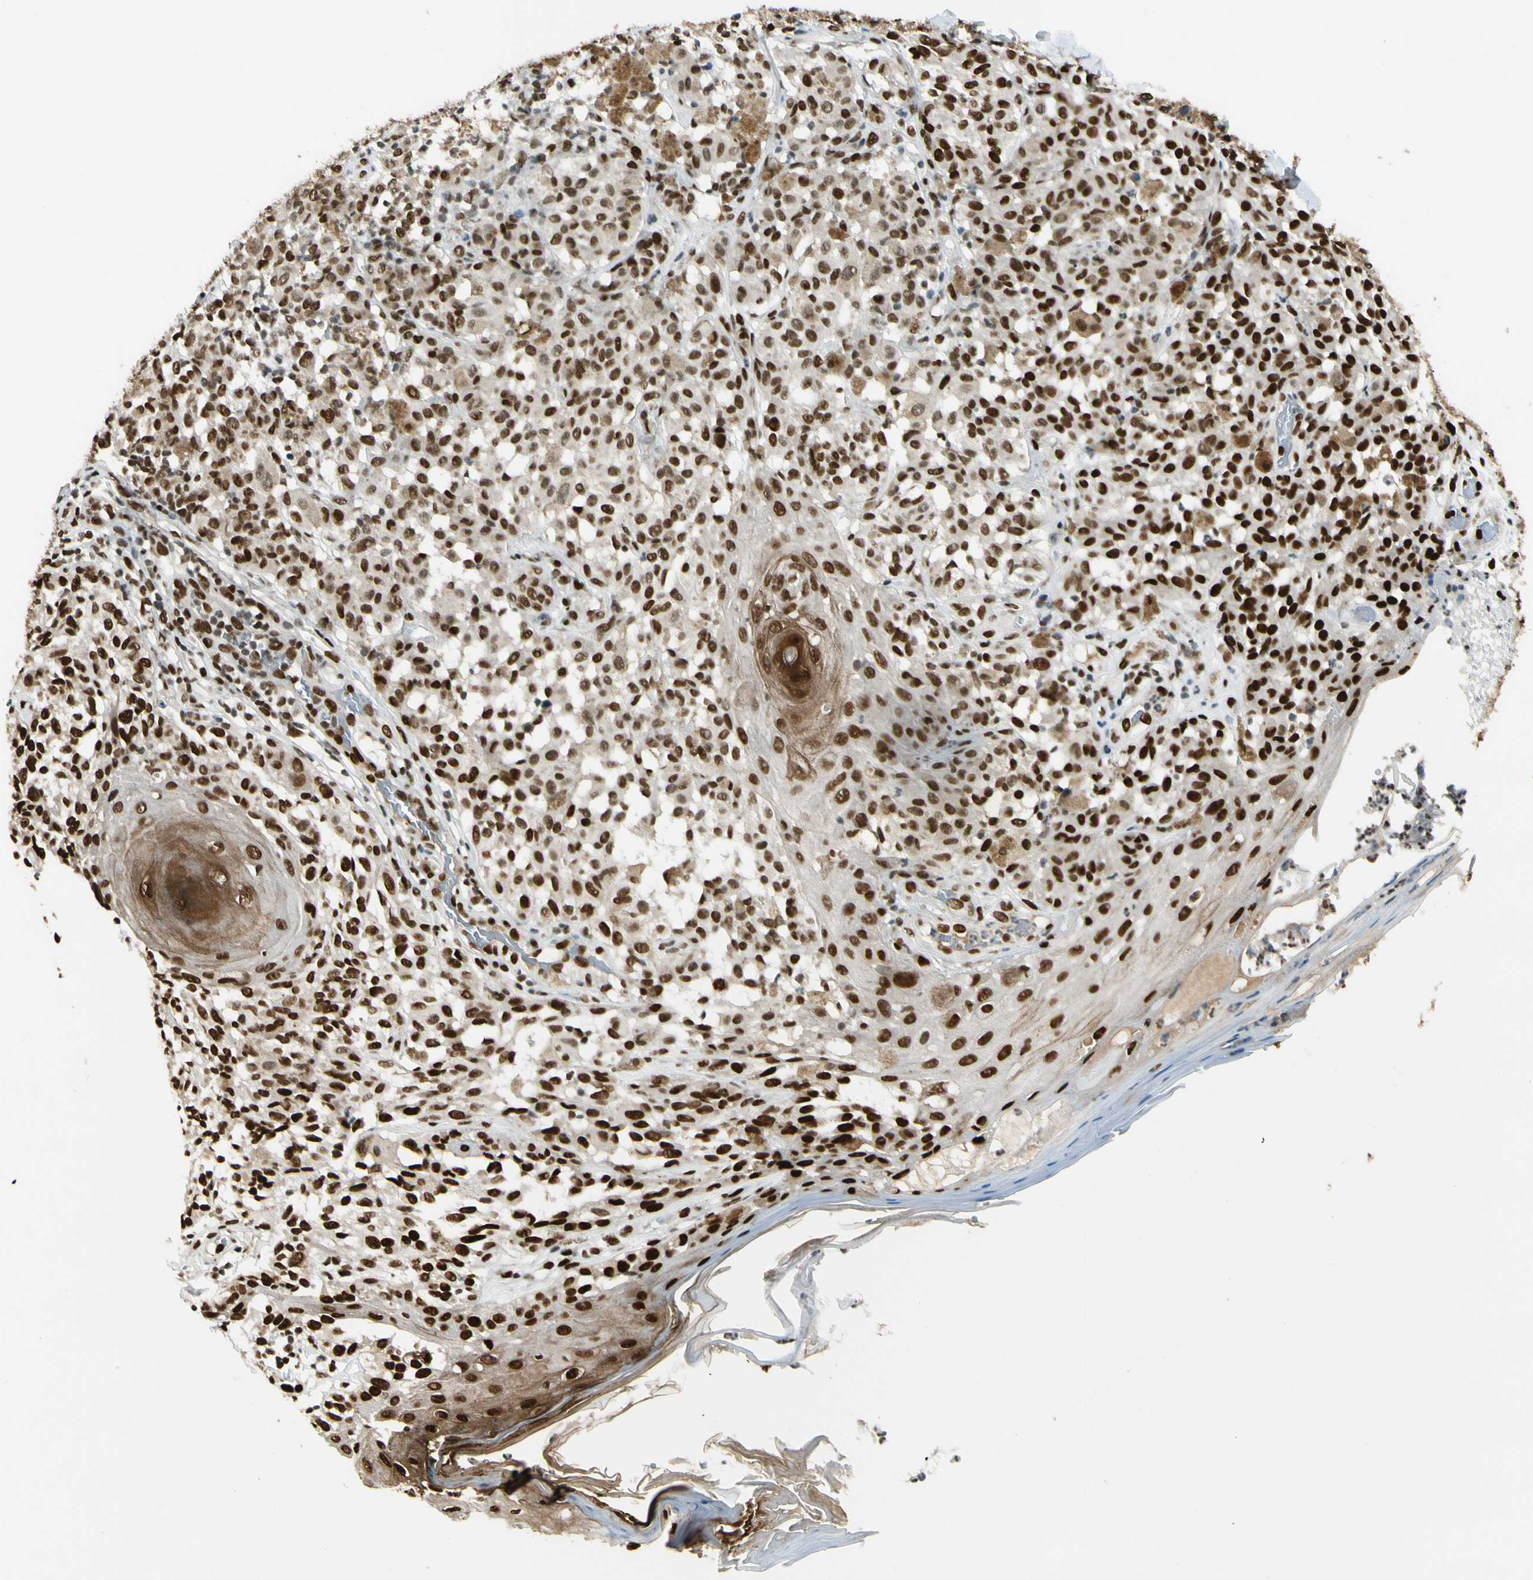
{"staining": {"intensity": "strong", "quantity": ">75%", "location": "nuclear"}, "tissue": "melanoma", "cell_type": "Tumor cells", "image_type": "cancer", "snomed": [{"axis": "morphology", "description": "Malignant melanoma, NOS"}, {"axis": "topography", "description": "Skin"}], "caption": "Immunohistochemical staining of melanoma exhibits strong nuclear protein staining in about >75% of tumor cells.", "gene": "FUS", "patient": {"sex": "female", "age": 46}}